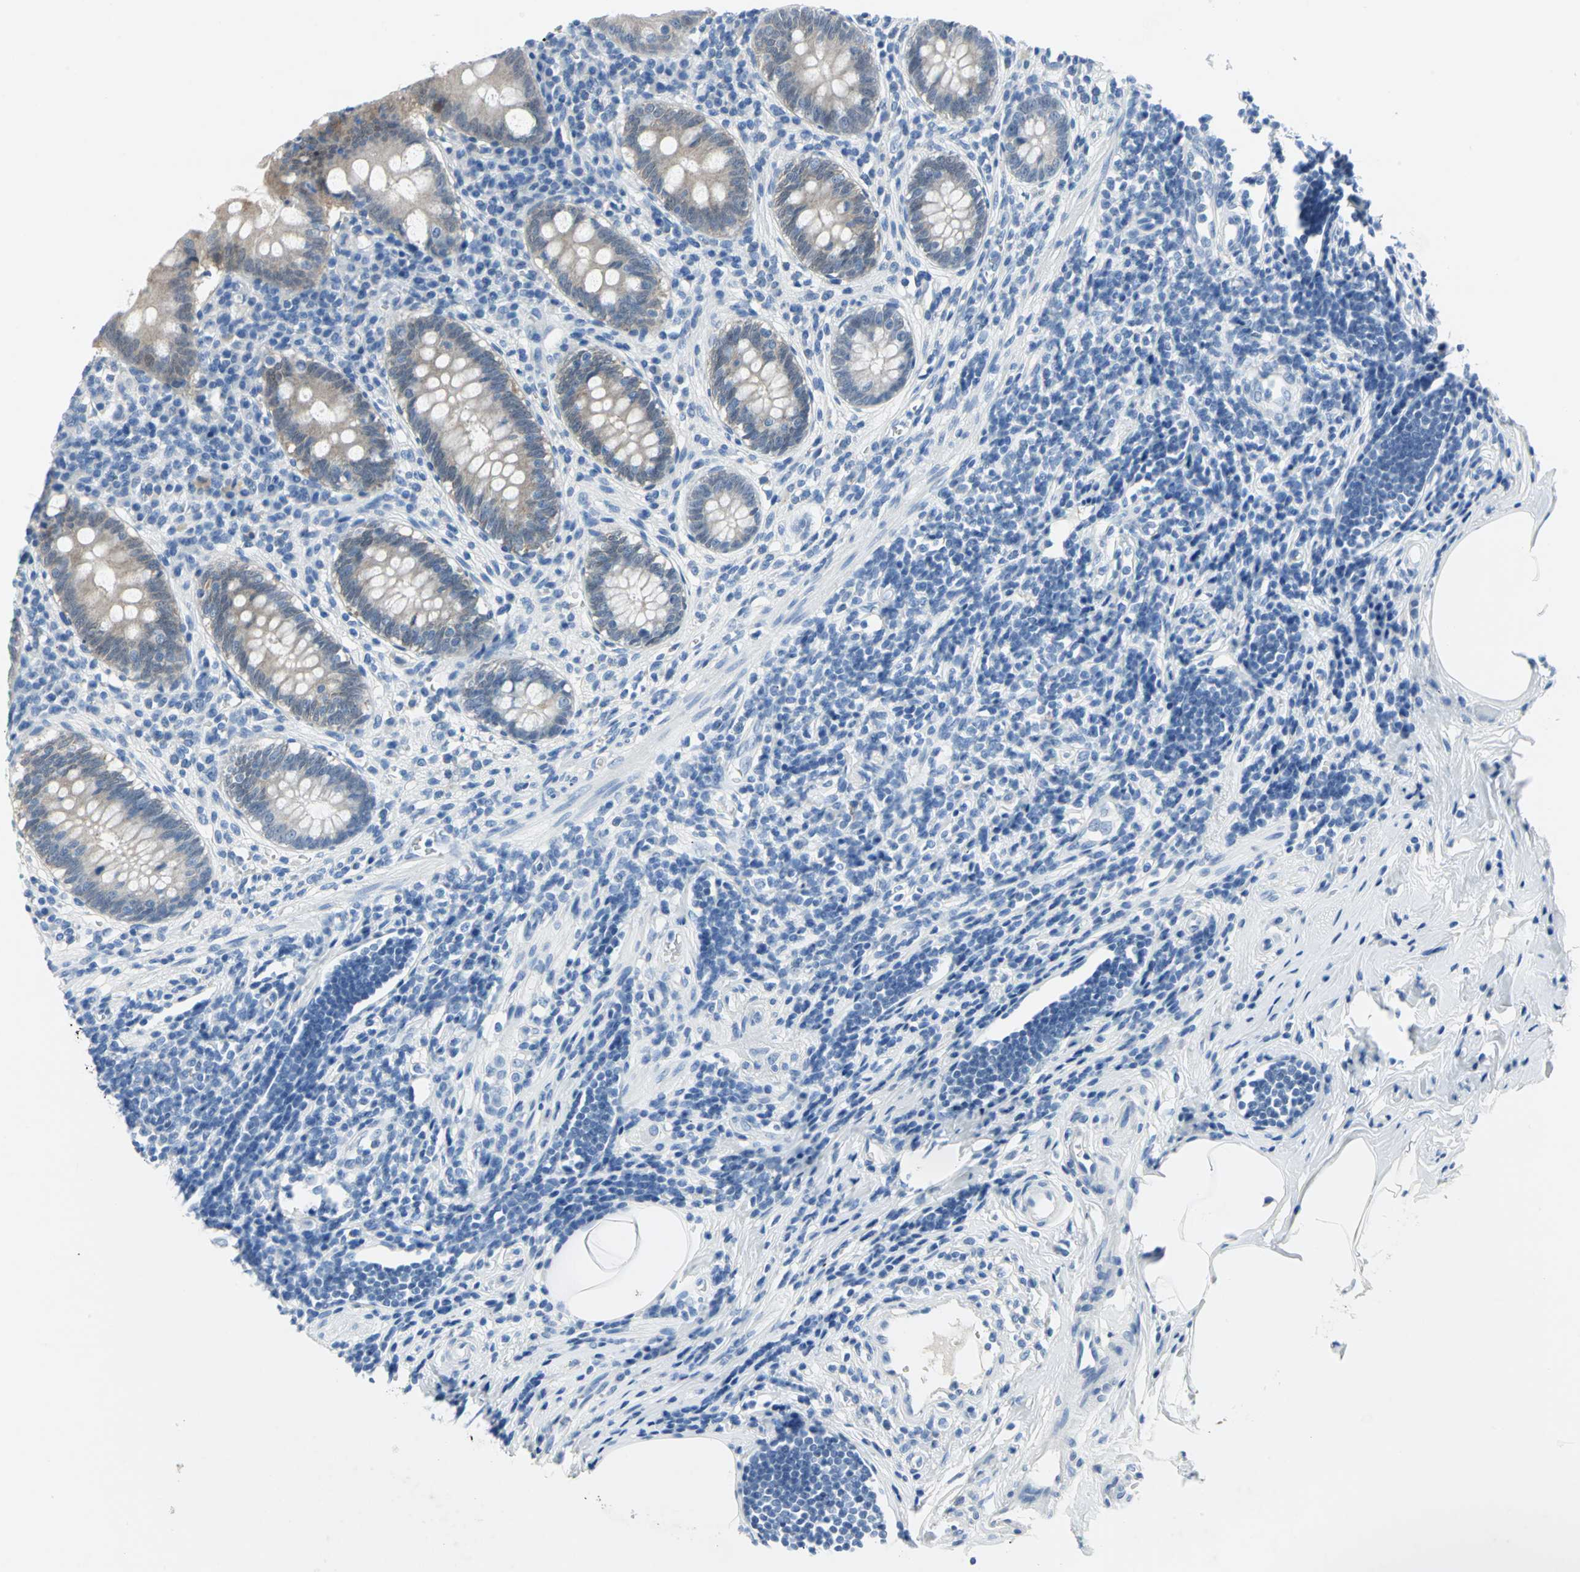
{"staining": {"intensity": "weak", "quantity": "25%-75%", "location": "cytoplasmic/membranous"}, "tissue": "appendix", "cell_type": "Glandular cells", "image_type": "normal", "snomed": [{"axis": "morphology", "description": "Normal tissue, NOS"}, {"axis": "topography", "description": "Appendix"}], "caption": "Protein staining reveals weak cytoplasmic/membranous expression in approximately 25%-75% of glandular cells in normal appendix.", "gene": "SFN", "patient": {"sex": "female", "age": 50}}